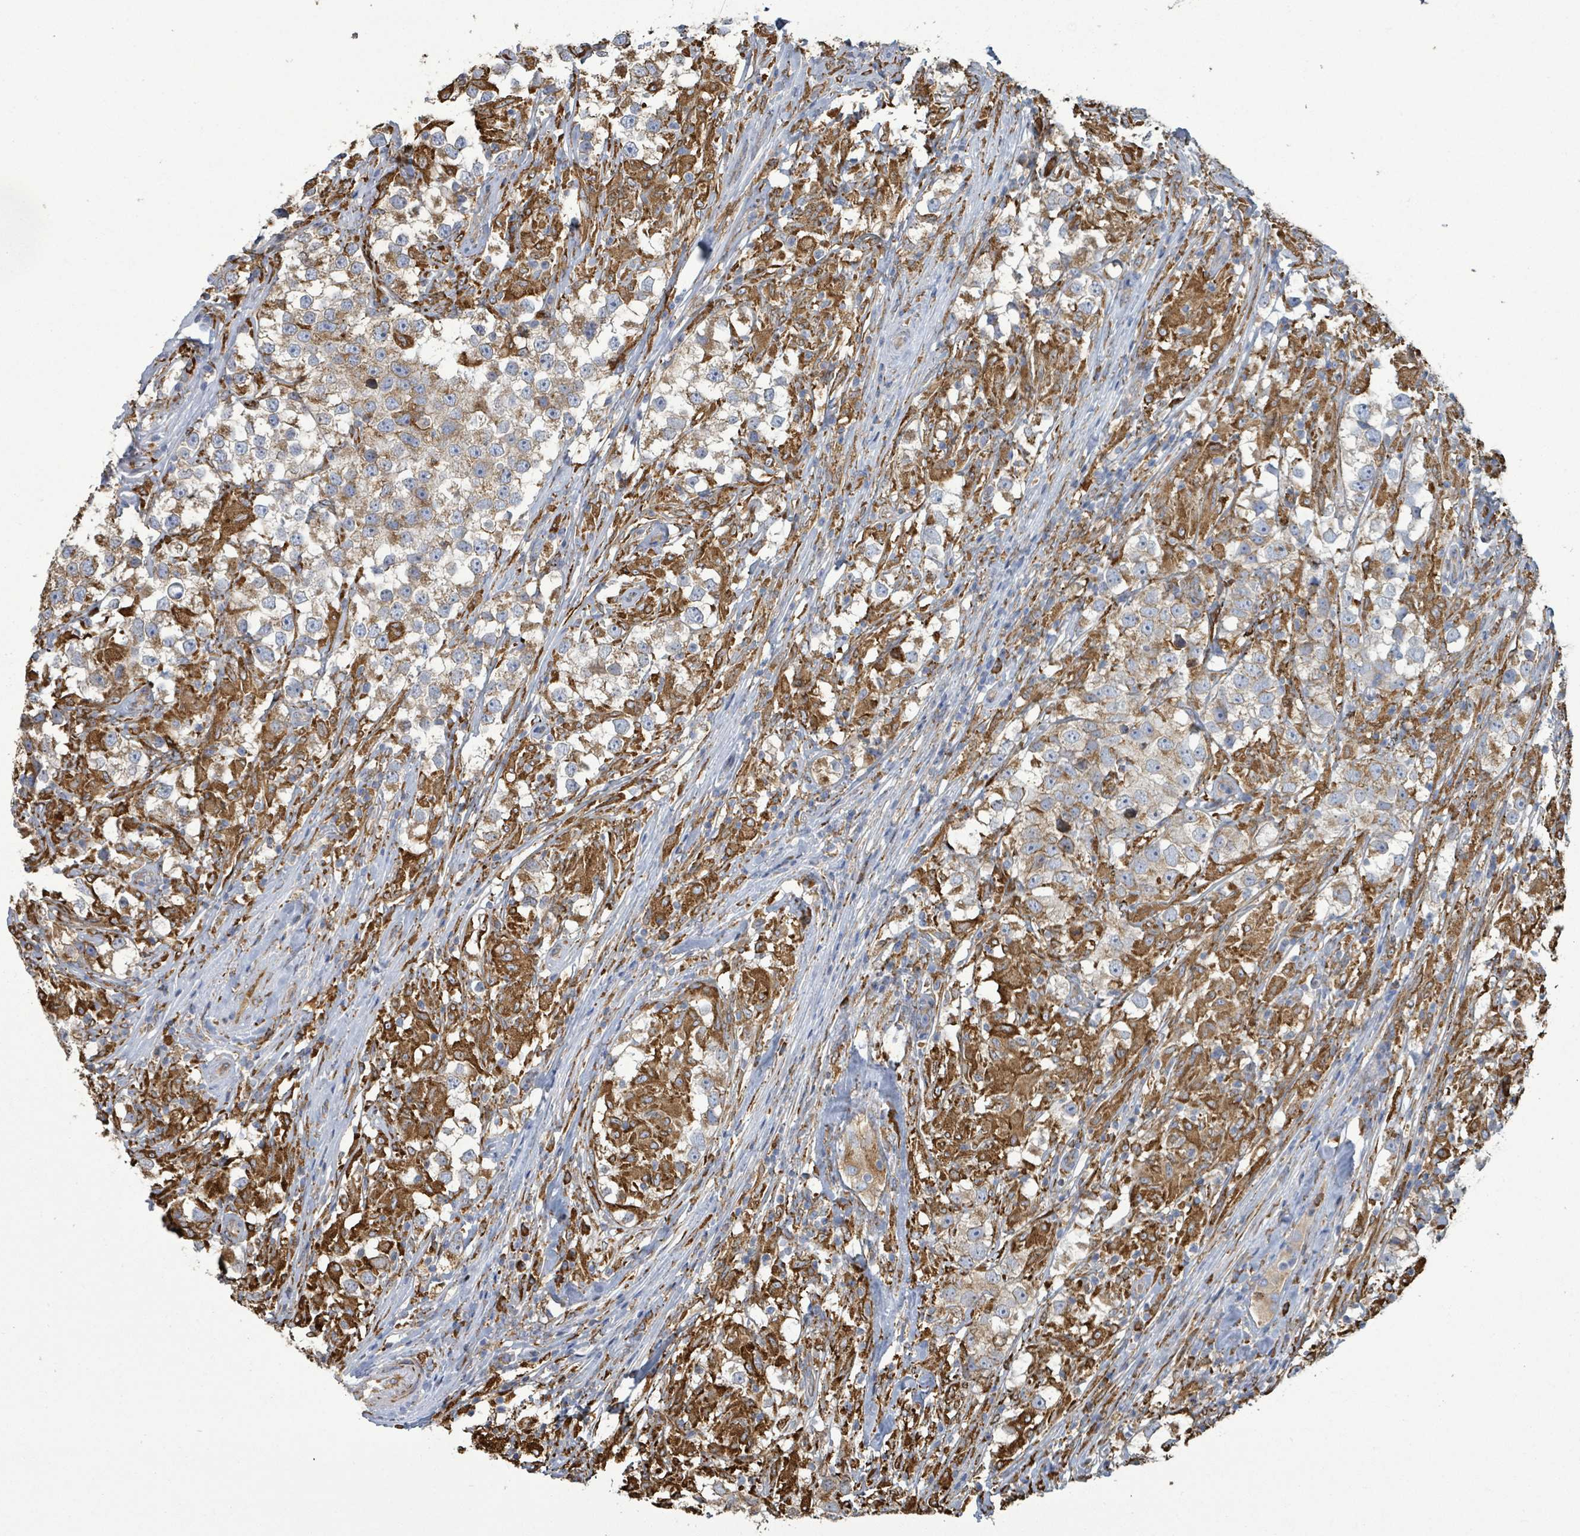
{"staining": {"intensity": "moderate", "quantity": "25%-75%", "location": "cytoplasmic/membranous"}, "tissue": "testis cancer", "cell_type": "Tumor cells", "image_type": "cancer", "snomed": [{"axis": "morphology", "description": "Seminoma, NOS"}, {"axis": "topography", "description": "Testis"}], "caption": "Immunohistochemical staining of human testis cancer (seminoma) displays medium levels of moderate cytoplasmic/membranous protein staining in about 25%-75% of tumor cells.", "gene": "RFPL4A", "patient": {"sex": "male", "age": 46}}